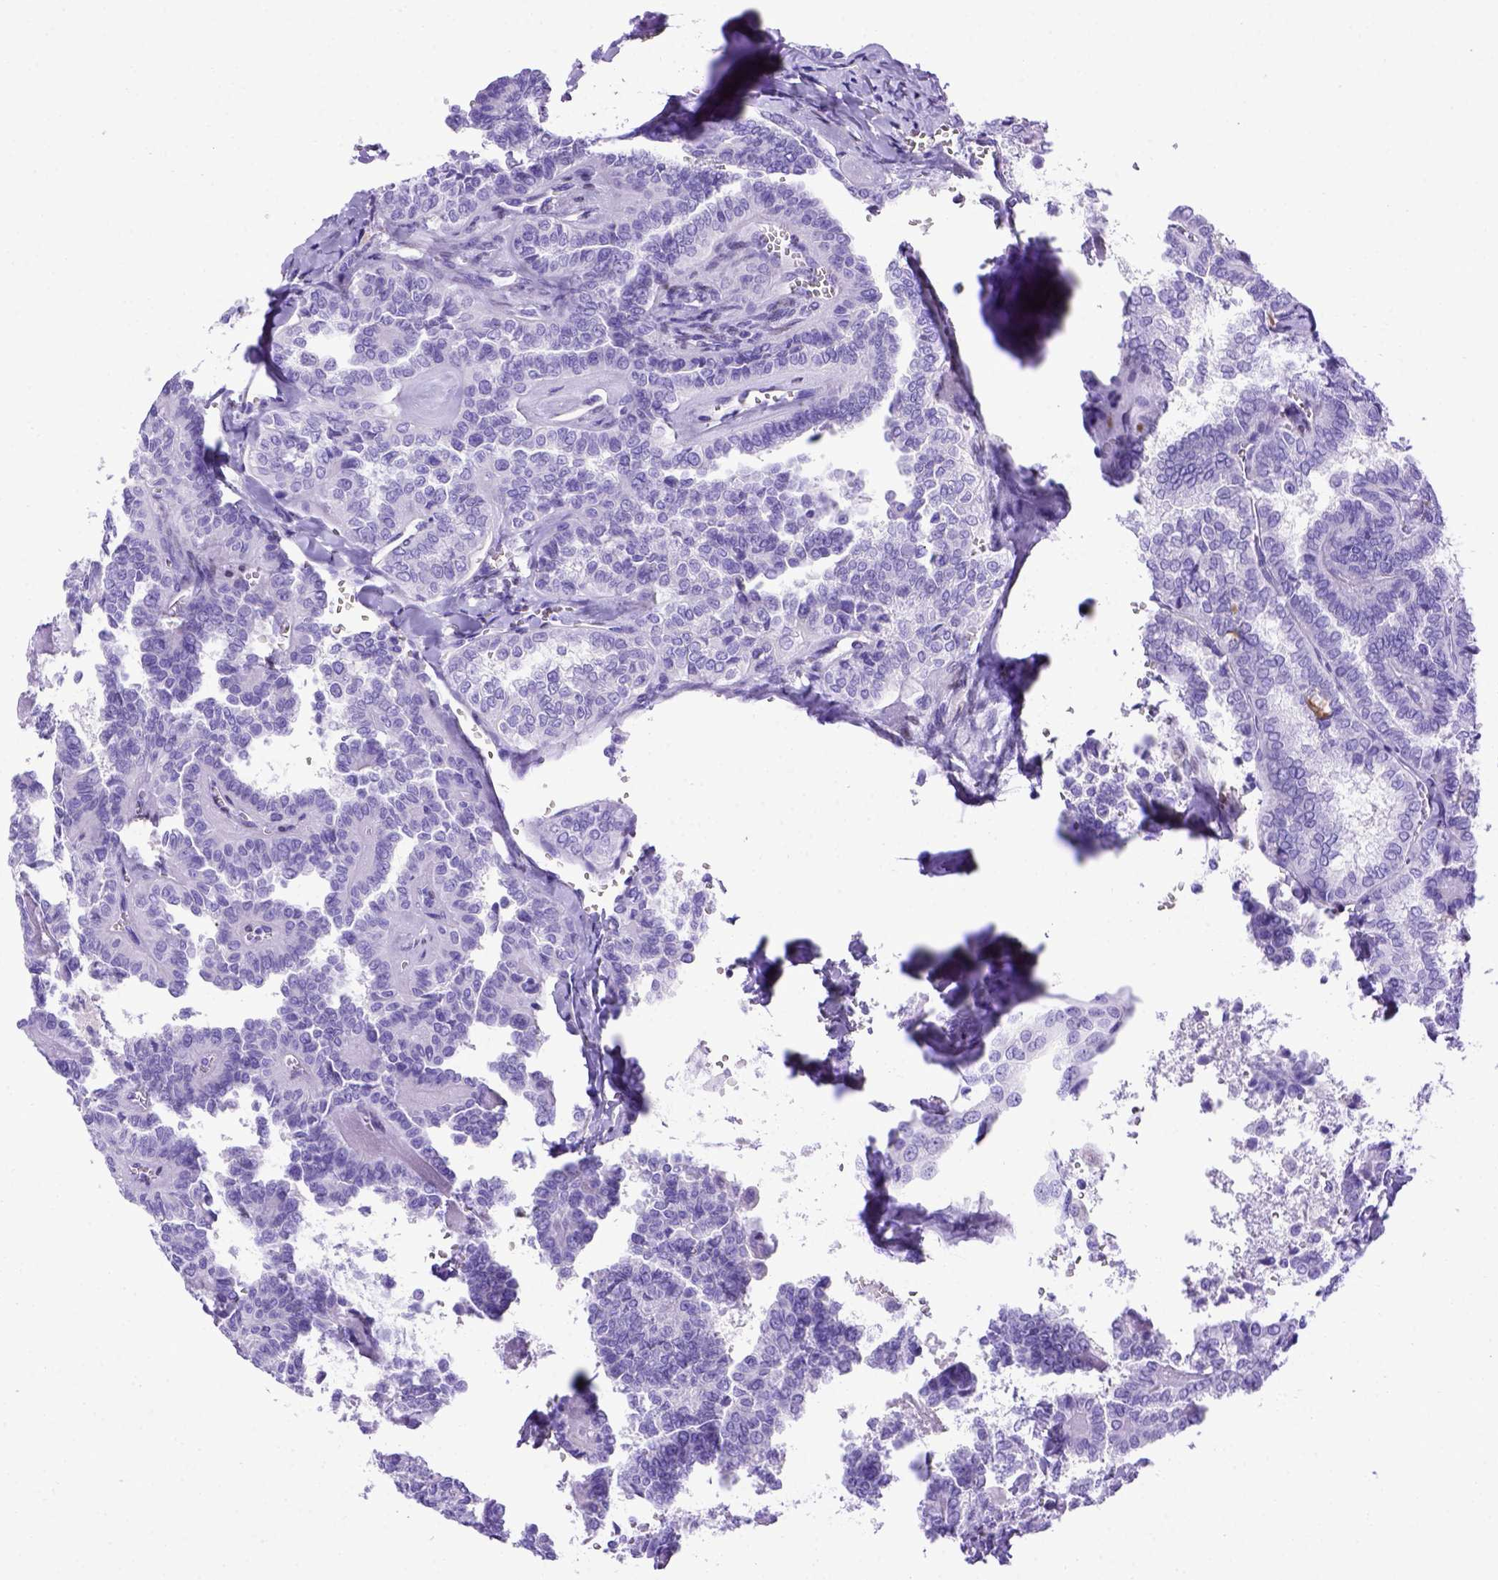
{"staining": {"intensity": "negative", "quantity": "none", "location": "none"}, "tissue": "thyroid cancer", "cell_type": "Tumor cells", "image_type": "cancer", "snomed": [{"axis": "morphology", "description": "Papillary adenocarcinoma, NOS"}, {"axis": "topography", "description": "Thyroid gland"}], "caption": "This image is of thyroid cancer (papillary adenocarcinoma) stained with immunohistochemistry (IHC) to label a protein in brown with the nuclei are counter-stained blue. There is no staining in tumor cells.", "gene": "MEOX2", "patient": {"sex": "female", "age": 41}}